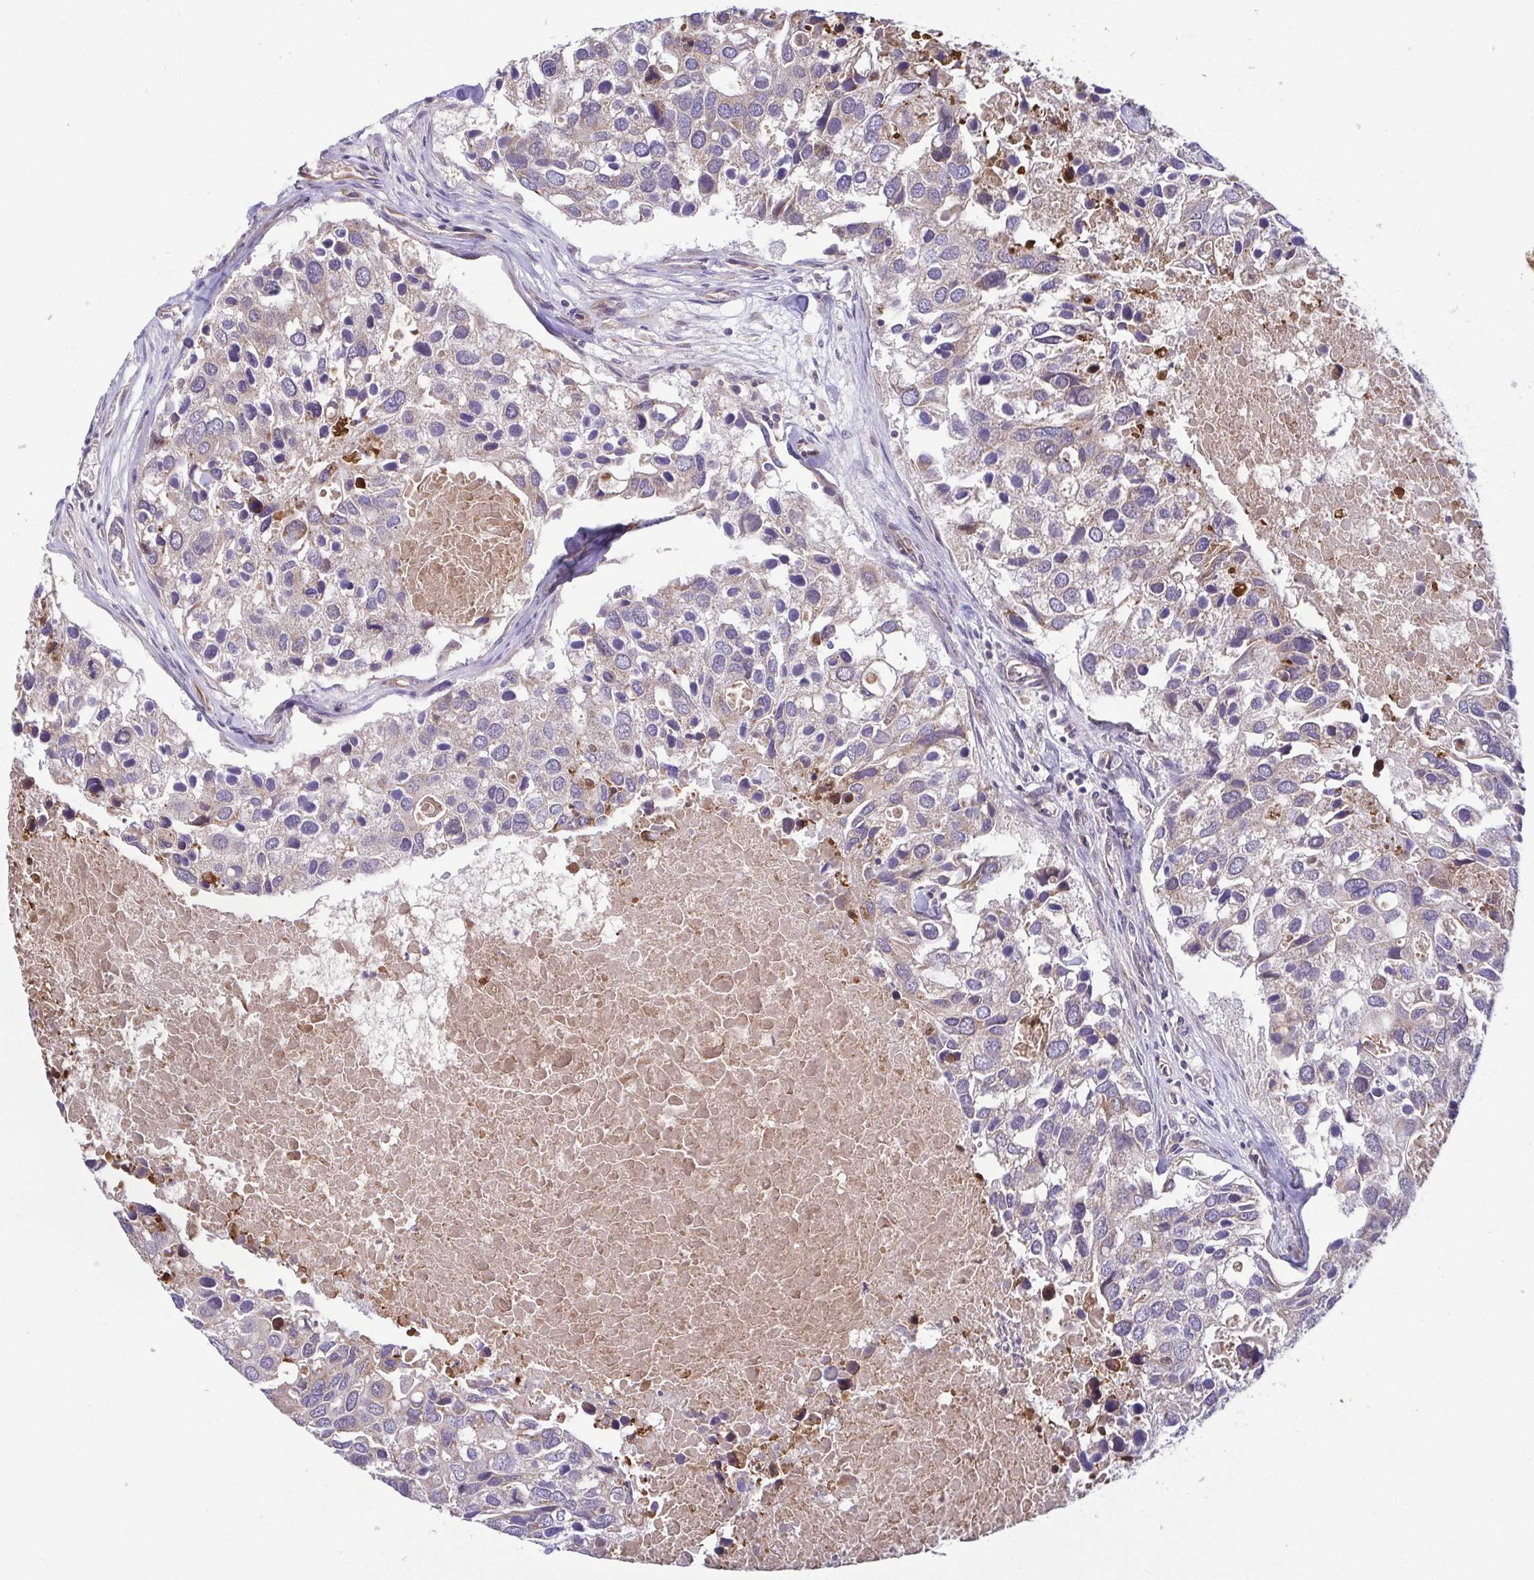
{"staining": {"intensity": "weak", "quantity": "<25%", "location": "cytoplasmic/membranous"}, "tissue": "breast cancer", "cell_type": "Tumor cells", "image_type": "cancer", "snomed": [{"axis": "morphology", "description": "Duct carcinoma"}, {"axis": "topography", "description": "Breast"}], "caption": "Immunohistochemical staining of breast cancer (infiltrating ductal carcinoma) shows no significant staining in tumor cells.", "gene": "OSBPL7", "patient": {"sex": "female", "age": 83}}